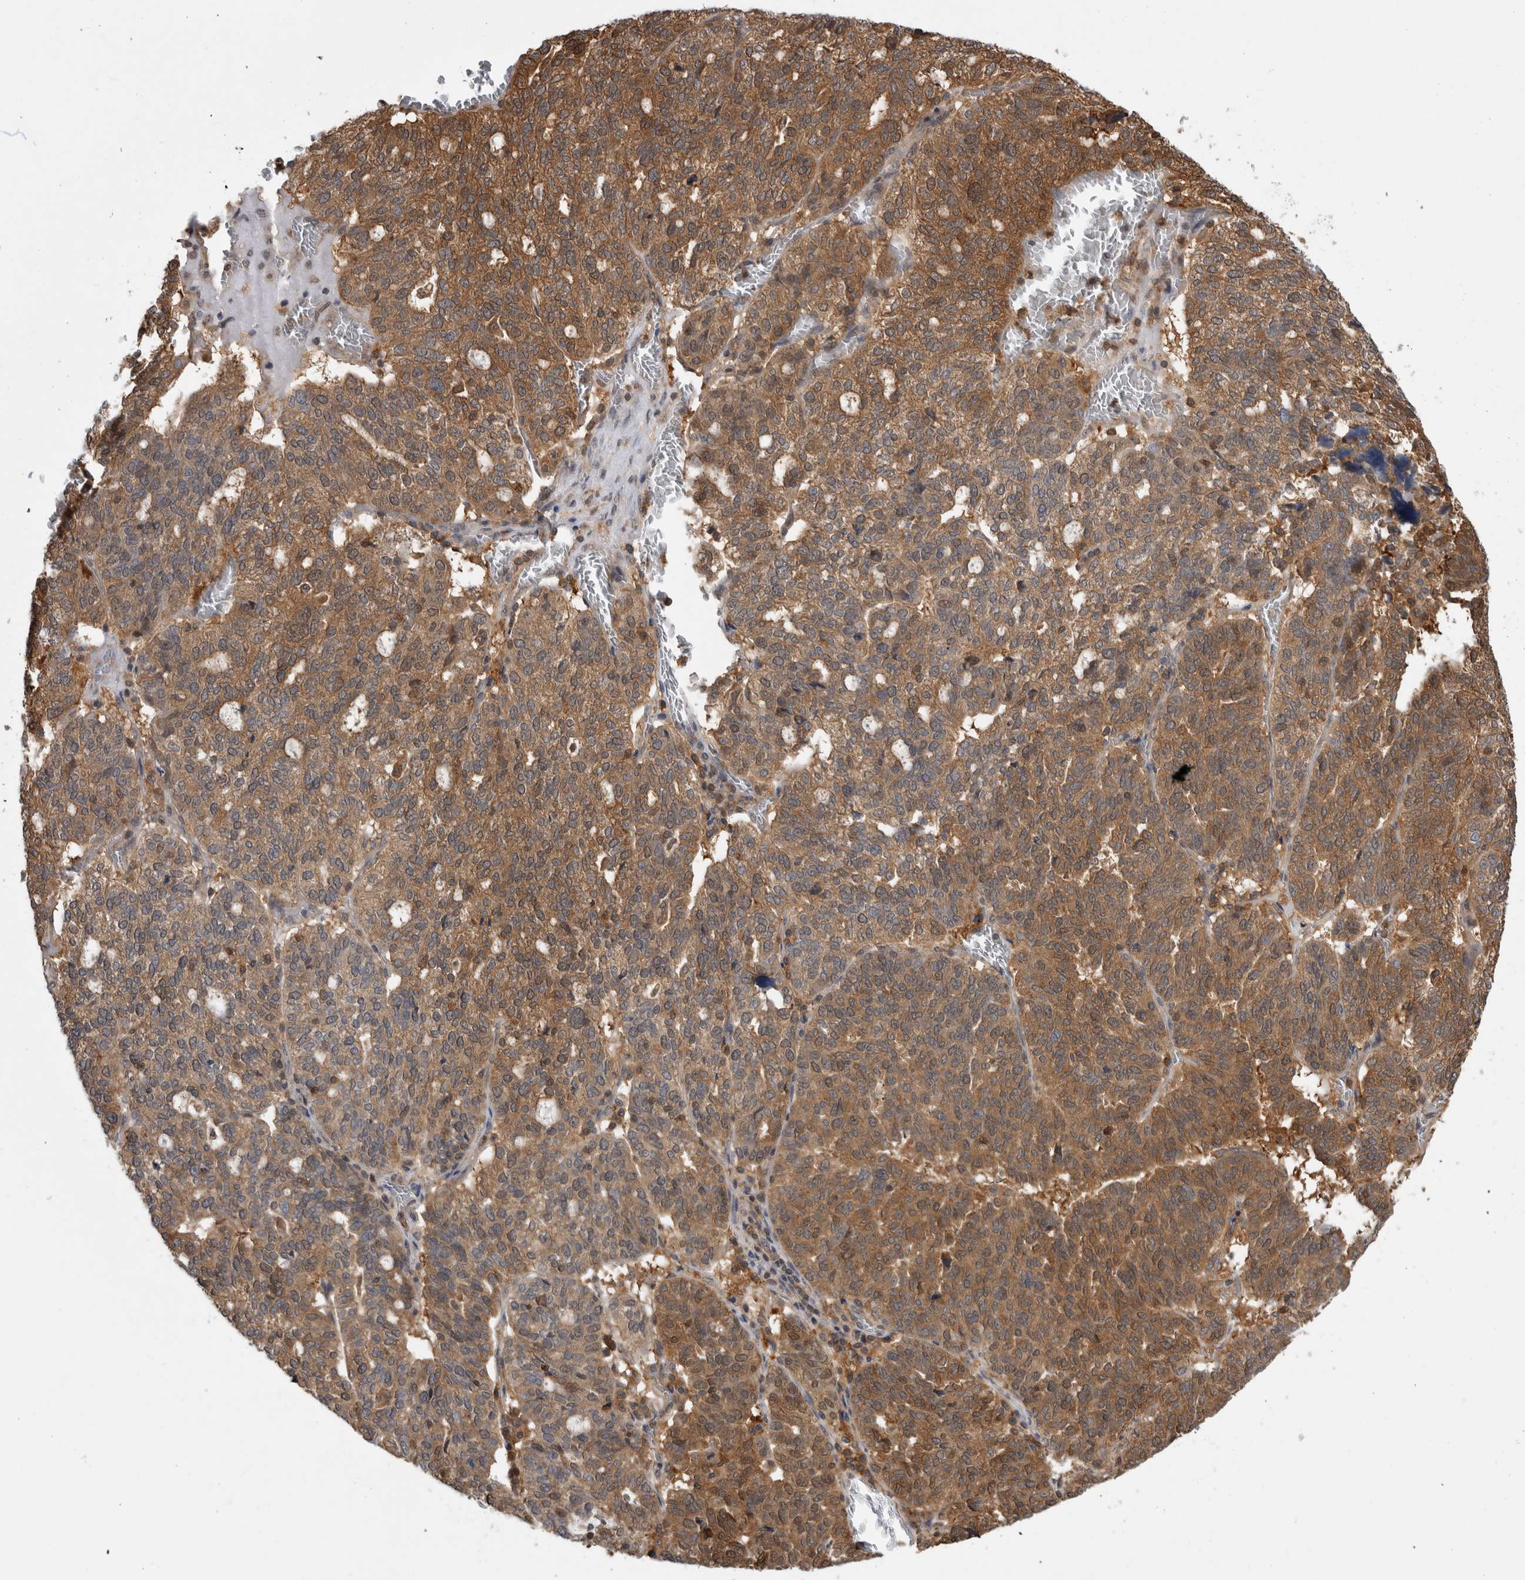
{"staining": {"intensity": "moderate", "quantity": ">75%", "location": "cytoplasmic/membranous"}, "tissue": "ovarian cancer", "cell_type": "Tumor cells", "image_type": "cancer", "snomed": [{"axis": "morphology", "description": "Cystadenocarcinoma, serous, NOS"}, {"axis": "topography", "description": "Ovary"}], "caption": "An immunohistochemistry micrograph of neoplastic tissue is shown. Protein staining in brown shows moderate cytoplasmic/membranous positivity in ovarian cancer (serous cystadenocarcinoma) within tumor cells. Immunohistochemistry (ihc) stains the protein in brown and the nuclei are stained blue.", "gene": "ASTN2", "patient": {"sex": "female", "age": 59}}